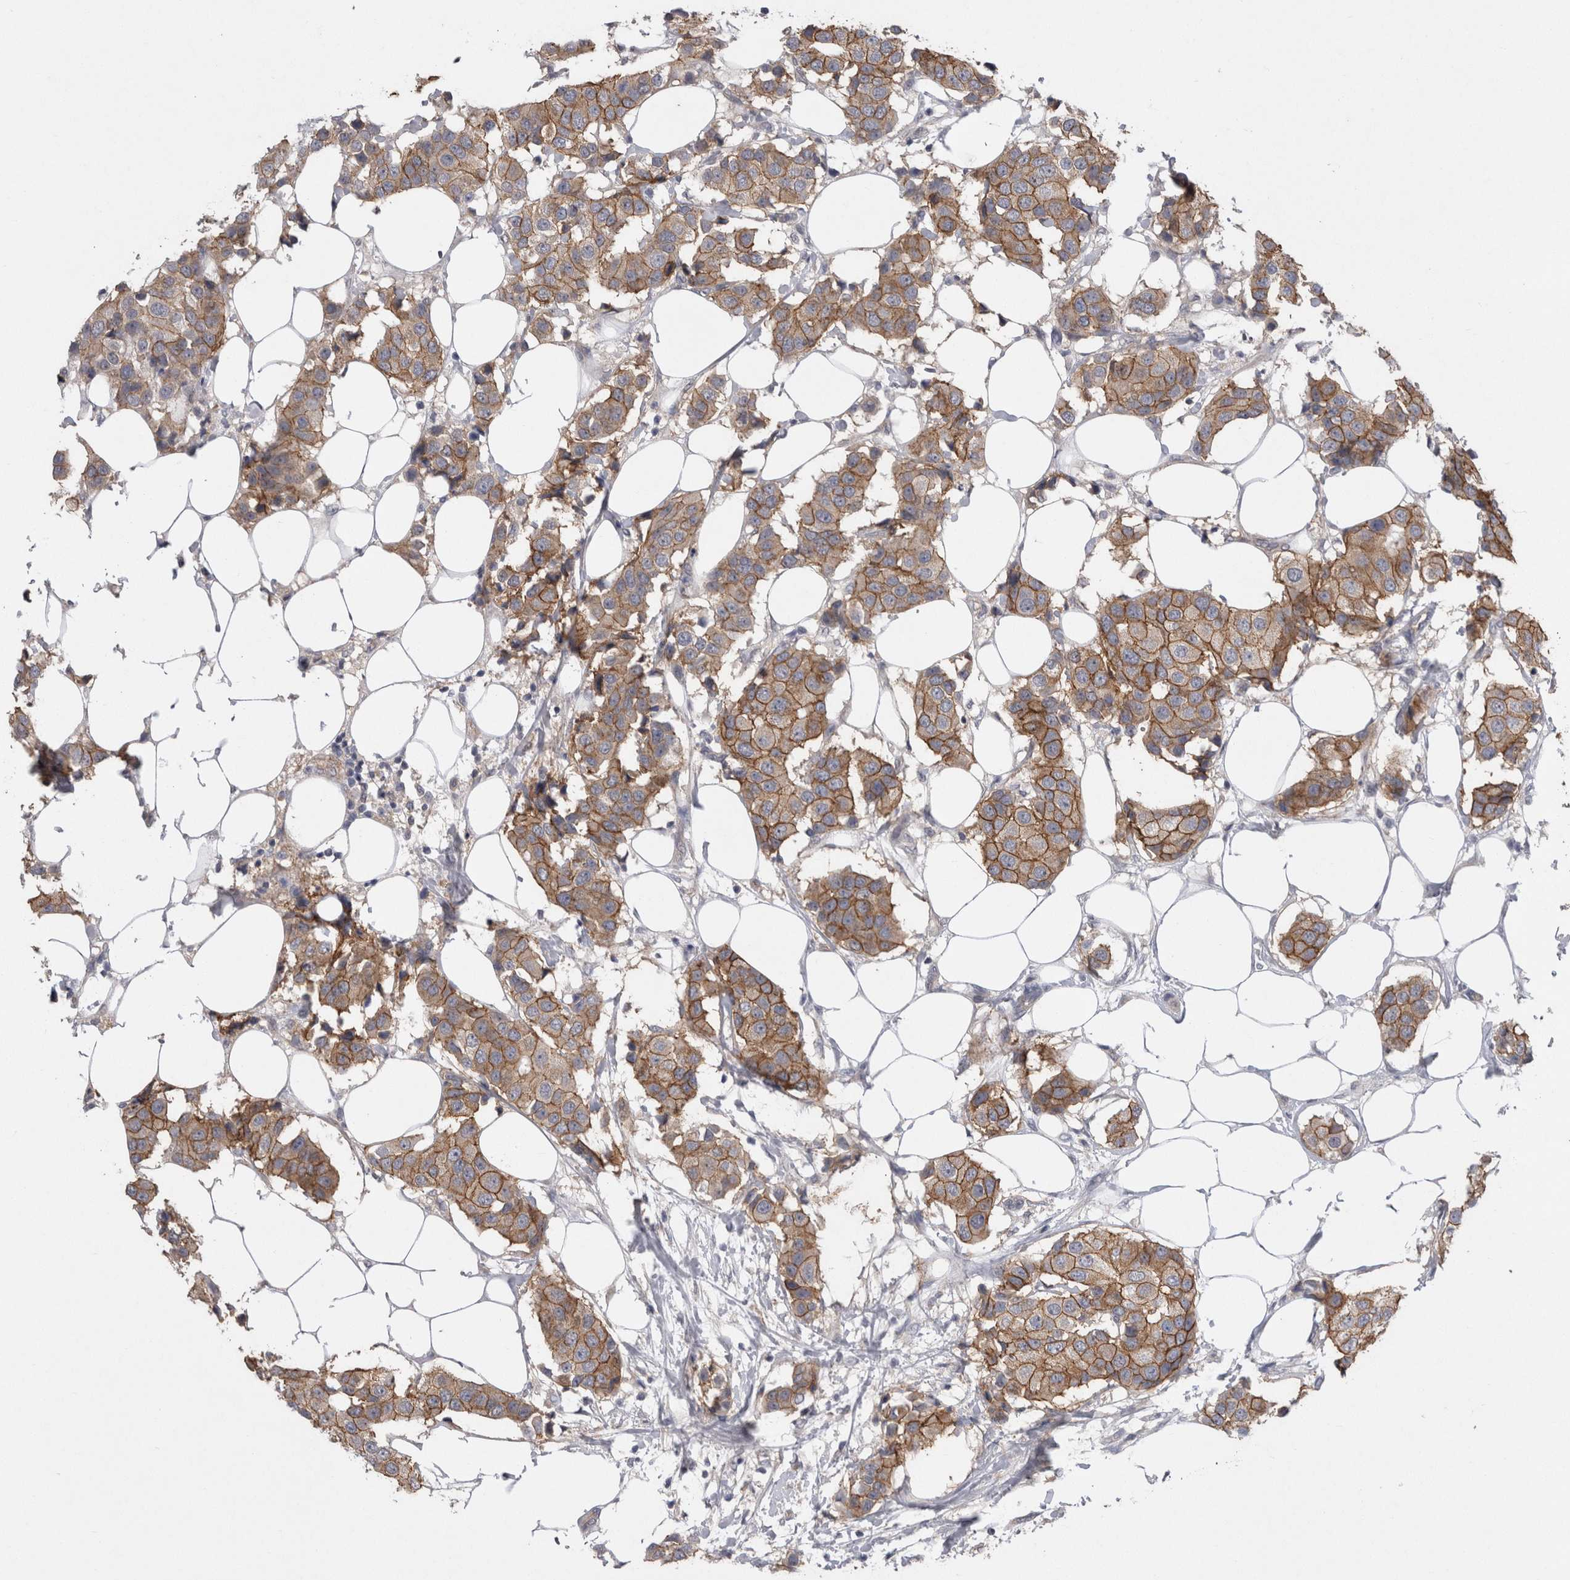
{"staining": {"intensity": "moderate", "quantity": ">75%", "location": "cytoplasmic/membranous"}, "tissue": "breast cancer", "cell_type": "Tumor cells", "image_type": "cancer", "snomed": [{"axis": "morphology", "description": "Normal tissue, NOS"}, {"axis": "morphology", "description": "Duct carcinoma"}, {"axis": "topography", "description": "Breast"}], "caption": "Tumor cells reveal moderate cytoplasmic/membranous expression in approximately >75% of cells in breast cancer.", "gene": "NECTIN2", "patient": {"sex": "female", "age": 39}}